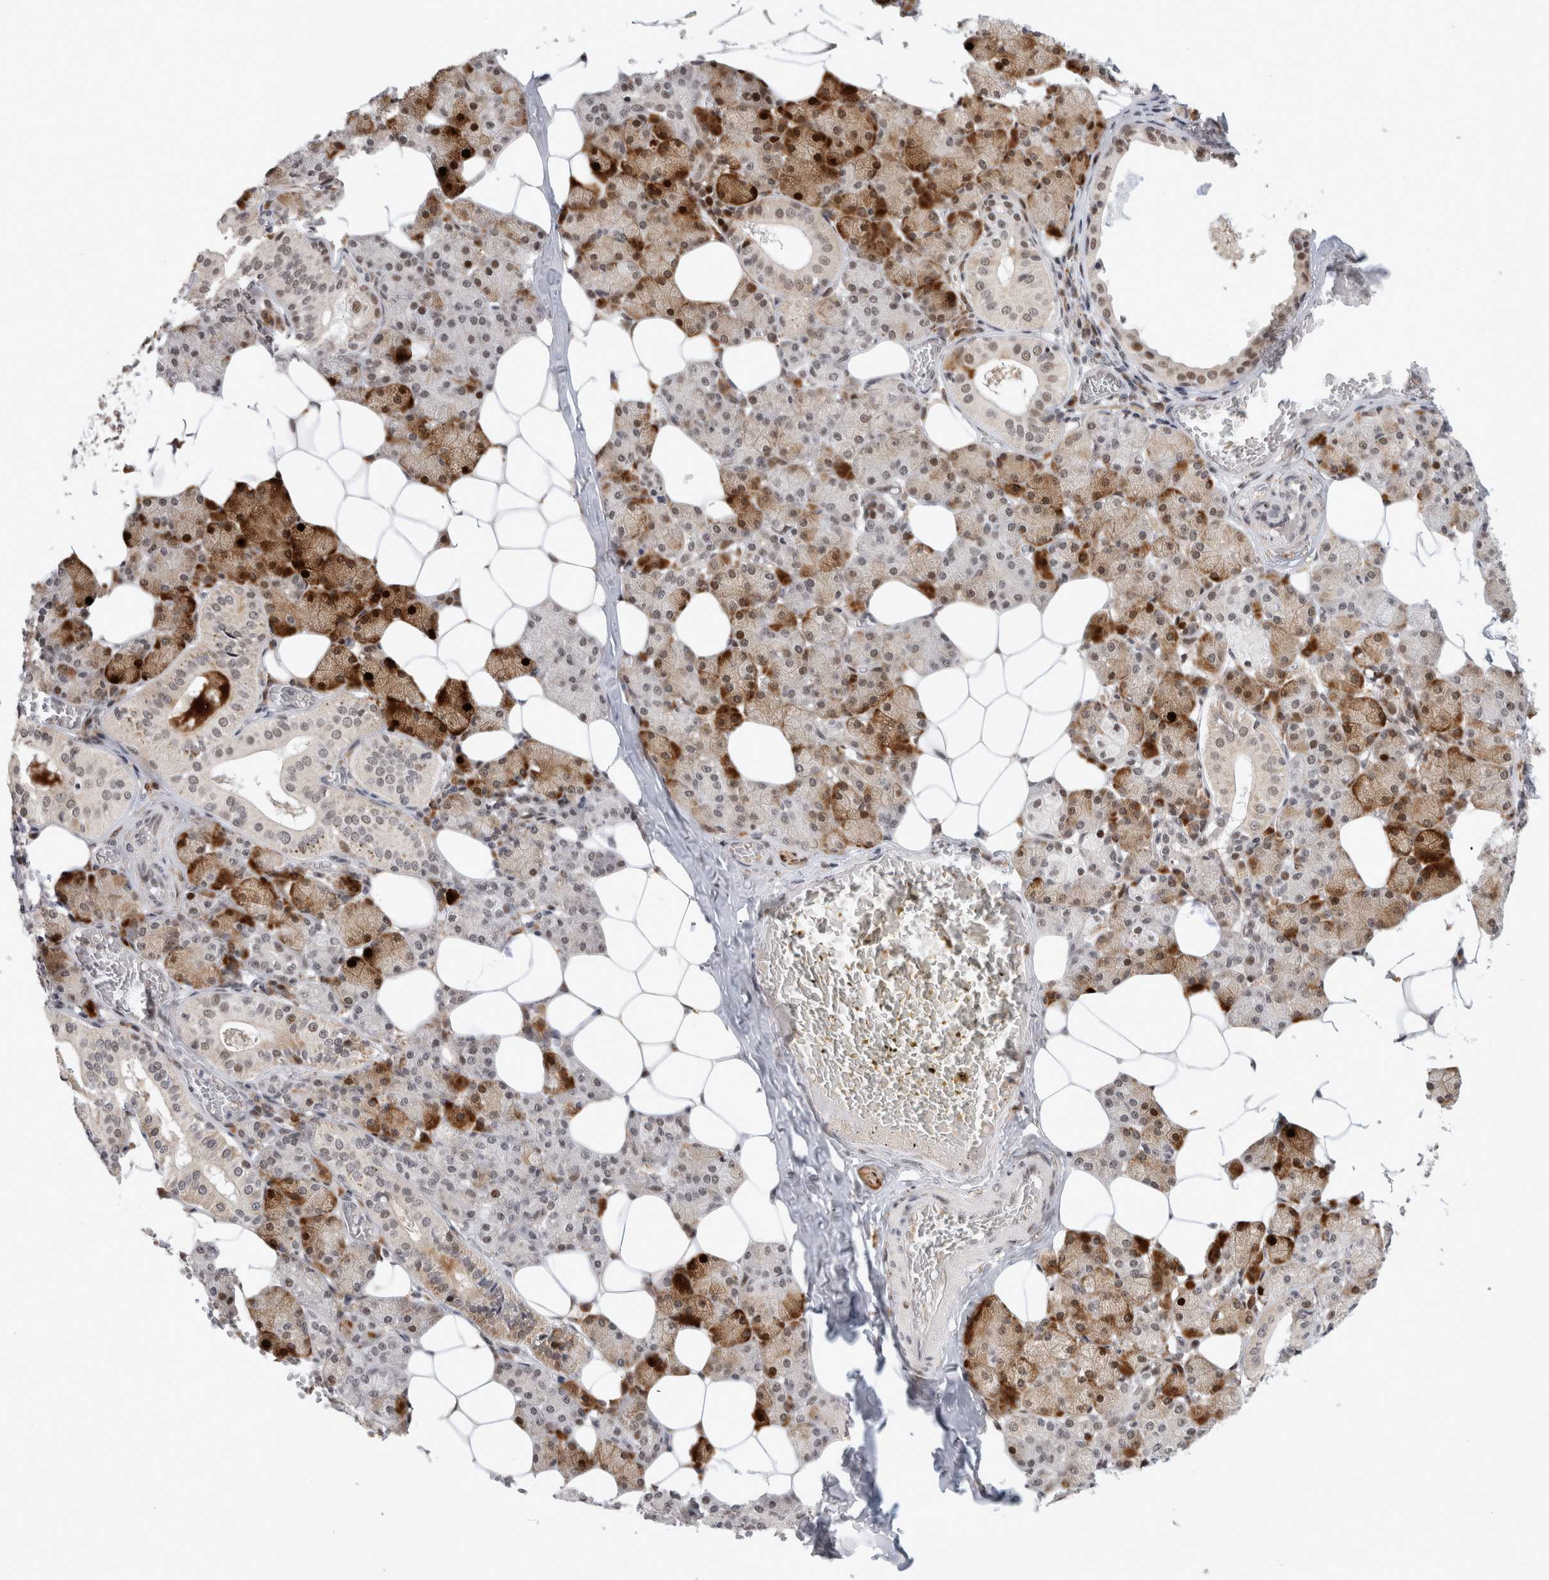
{"staining": {"intensity": "strong", "quantity": "25%-75%", "location": "cytoplasmic/membranous,nuclear"}, "tissue": "salivary gland", "cell_type": "Glandular cells", "image_type": "normal", "snomed": [{"axis": "morphology", "description": "Normal tissue, NOS"}, {"axis": "topography", "description": "Salivary gland"}], "caption": "This is a histology image of immunohistochemistry (IHC) staining of unremarkable salivary gland, which shows strong expression in the cytoplasmic/membranous,nuclear of glandular cells.", "gene": "HESX1", "patient": {"sex": "female", "age": 33}}